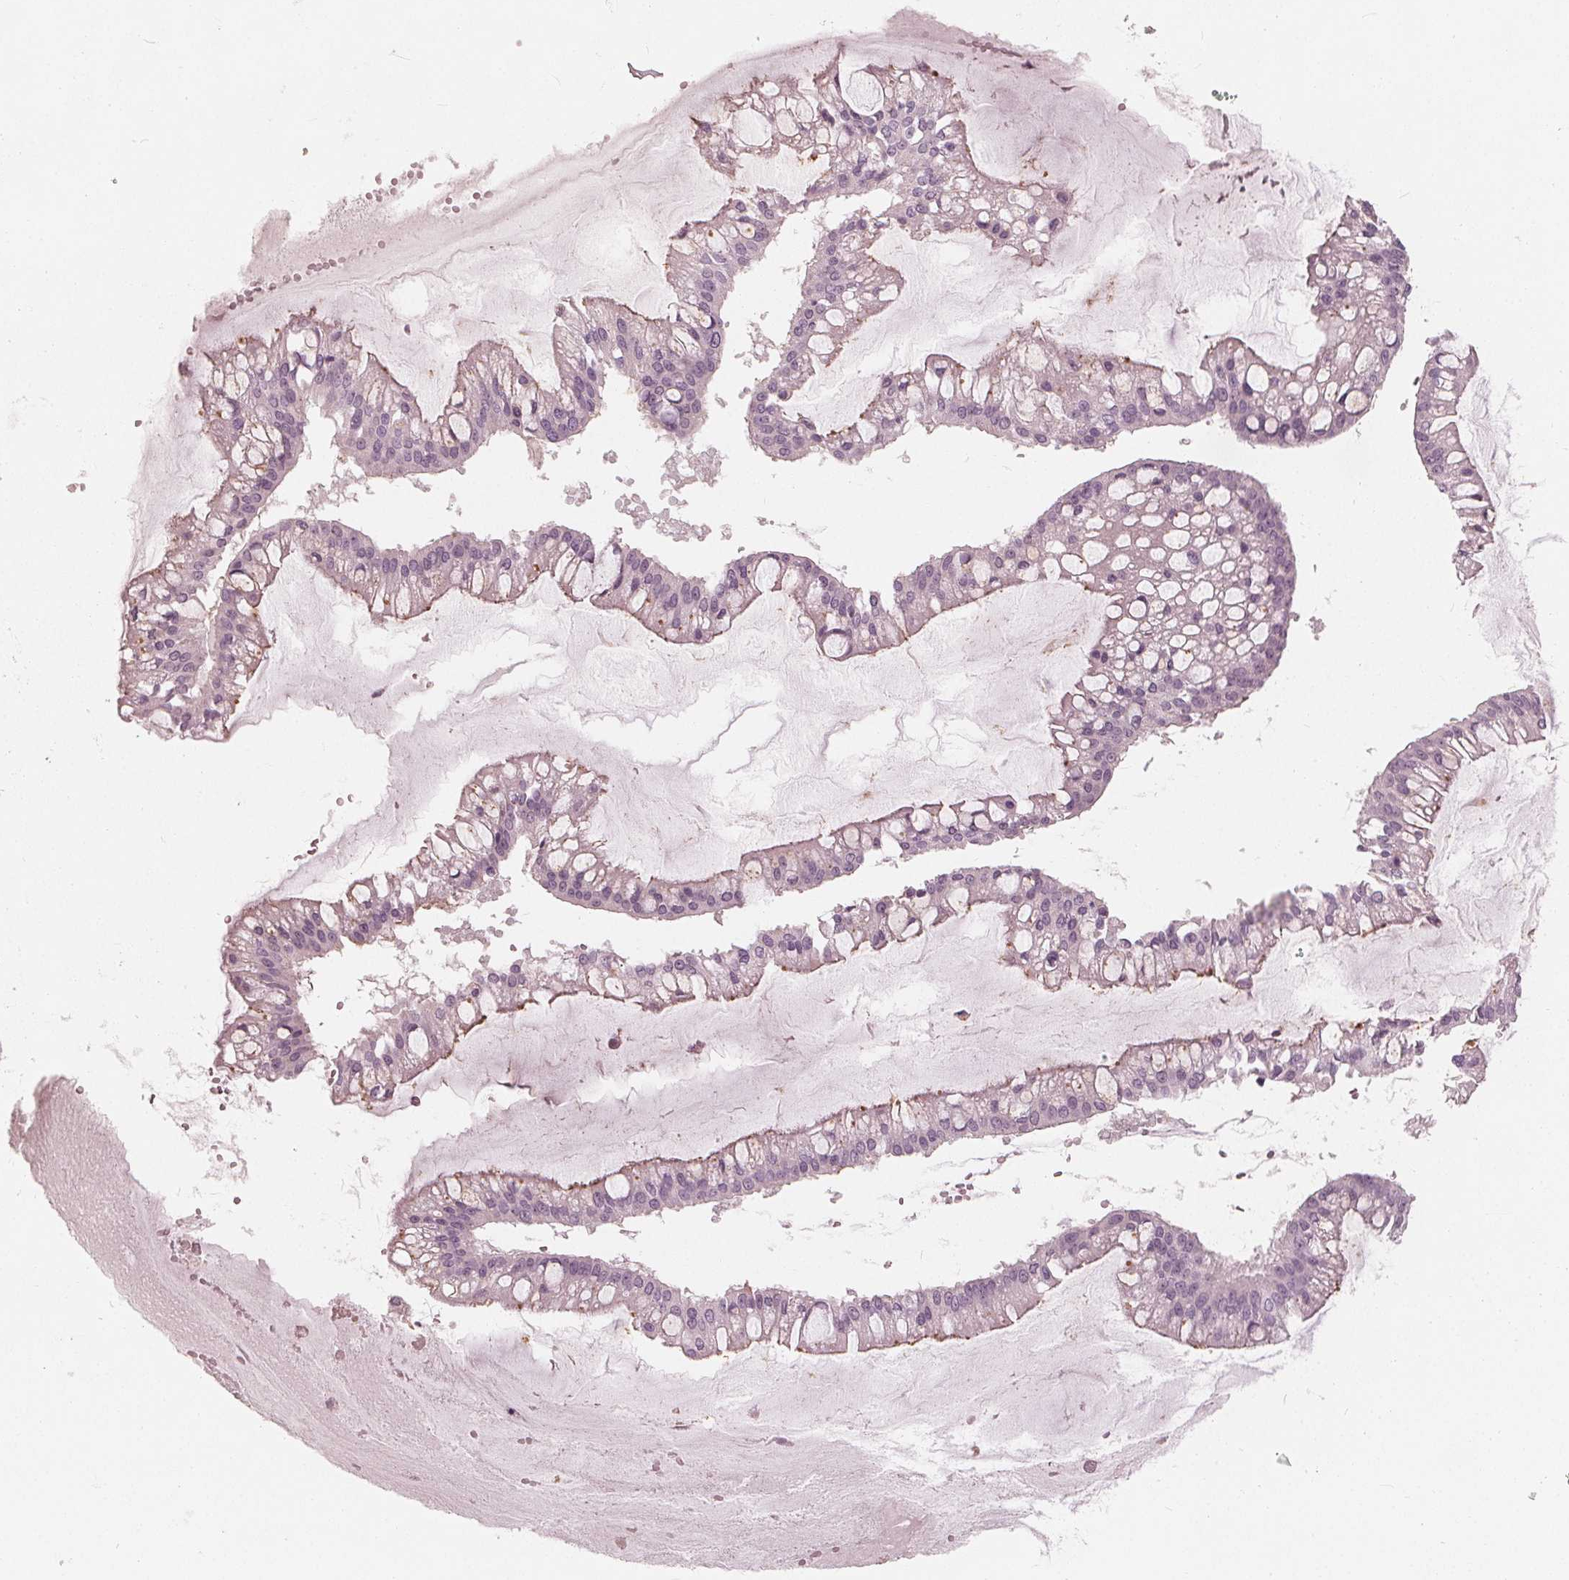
{"staining": {"intensity": "negative", "quantity": "none", "location": "none"}, "tissue": "ovarian cancer", "cell_type": "Tumor cells", "image_type": "cancer", "snomed": [{"axis": "morphology", "description": "Cystadenocarcinoma, mucinous, NOS"}, {"axis": "topography", "description": "Ovary"}], "caption": "A histopathology image of human ovarian cancer (mucinous cystadenocarcinoma) is negative for staining in tumor cells.", "gene": "SAT2", "patient": {"sex": "female", "age": 73}}